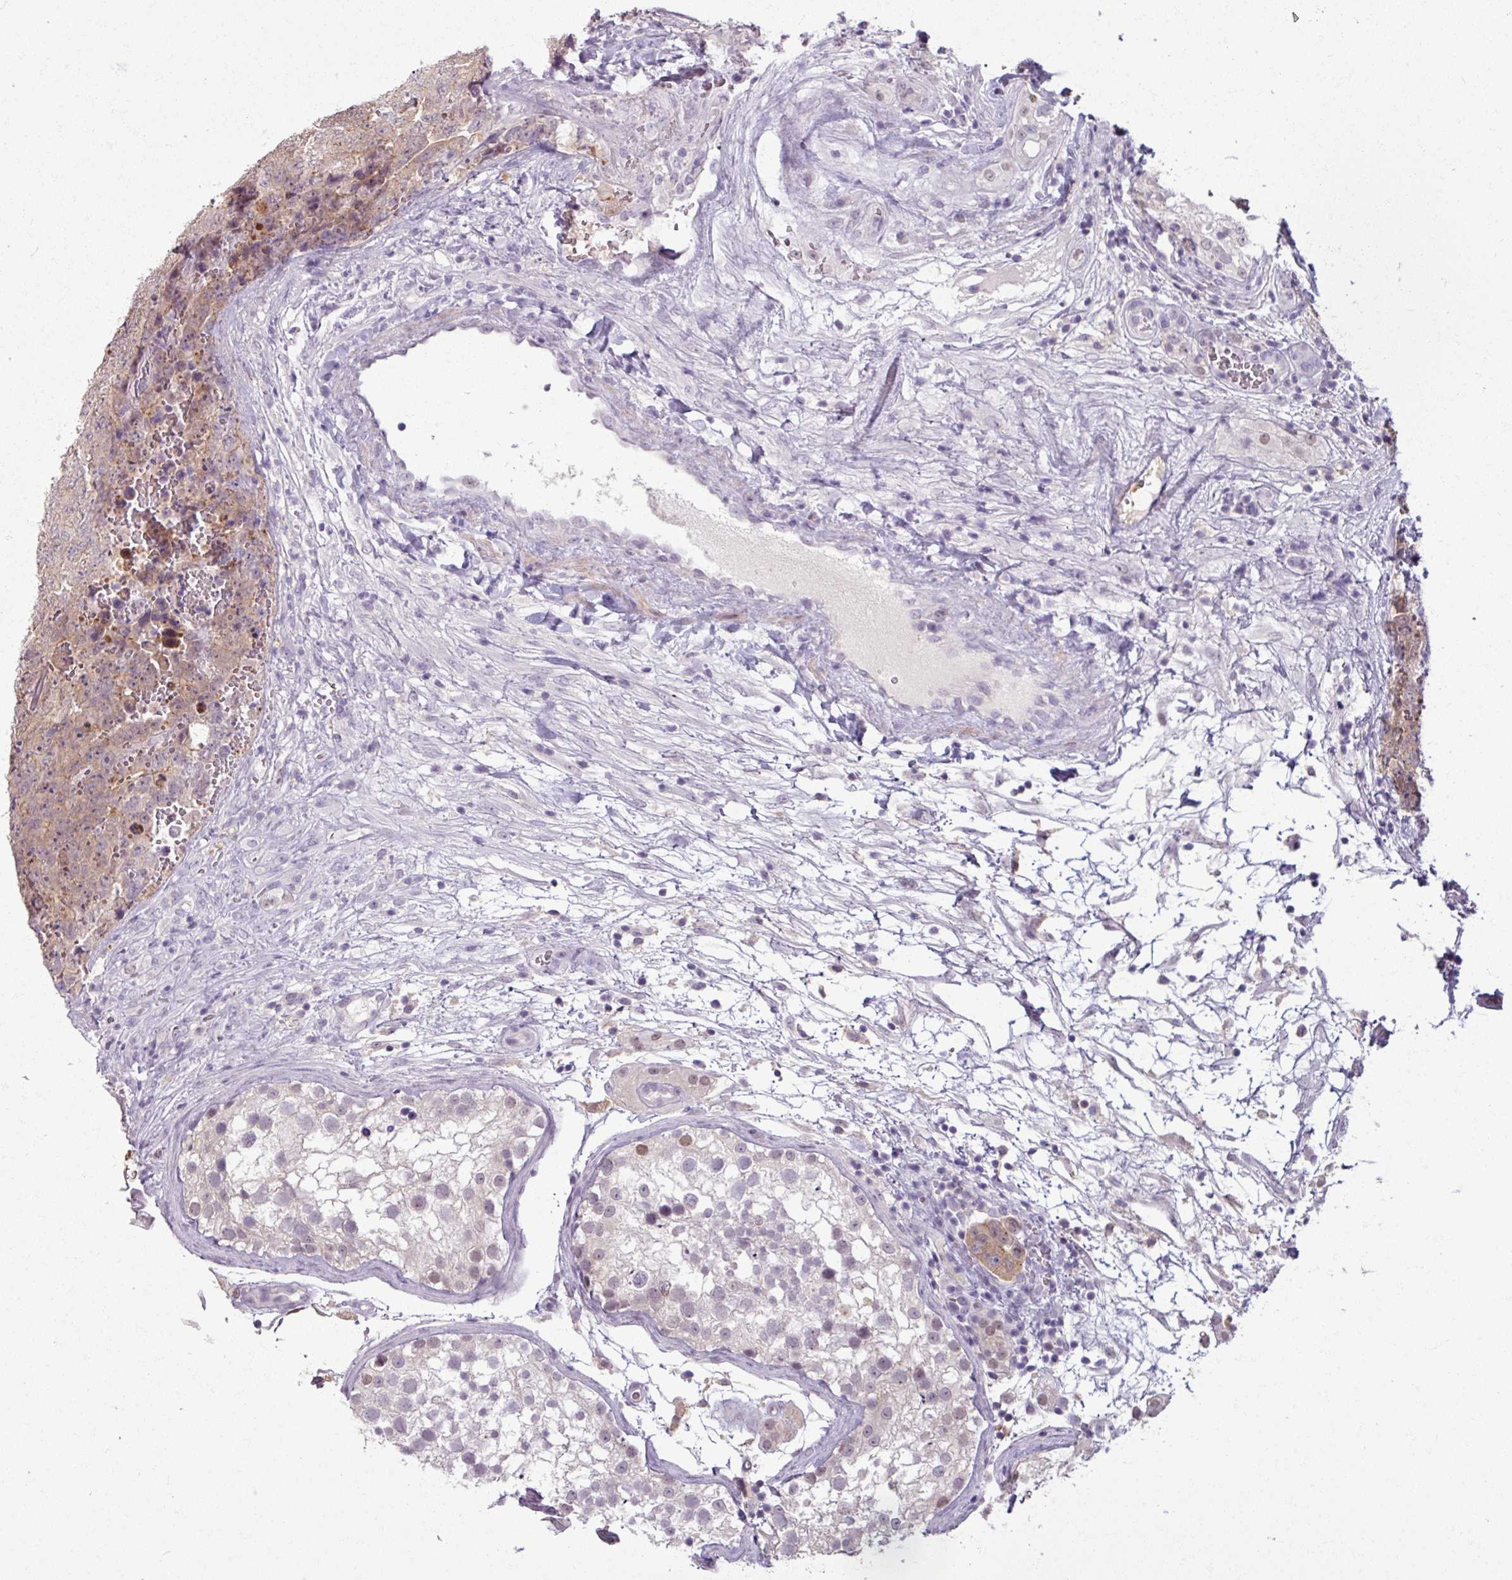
{"staining": {"intensity": "weak", "quantity": "25%-75%", "location": "cytoplasmic/membranous"}, "tissue": "testis cancer", "cell_type": "Tumor cells", "image_type": "cancer", "snomed": [{"axis": "morphology", "description": "Seminoma, NOS"}, {"axis": "morphology", "description": "Teratoma, malignant, NOS"}, {"axis": "topography", "description": "Testis"}], "caption": "Brown immunohistochemical staining in human testis malignant teratoma shows weak cytoplasmic/membranous positivity in approximately 25%-75% of tumor cells.", "gene": "PNMA6A", "patient": {"sex": "male", "age": 34}}